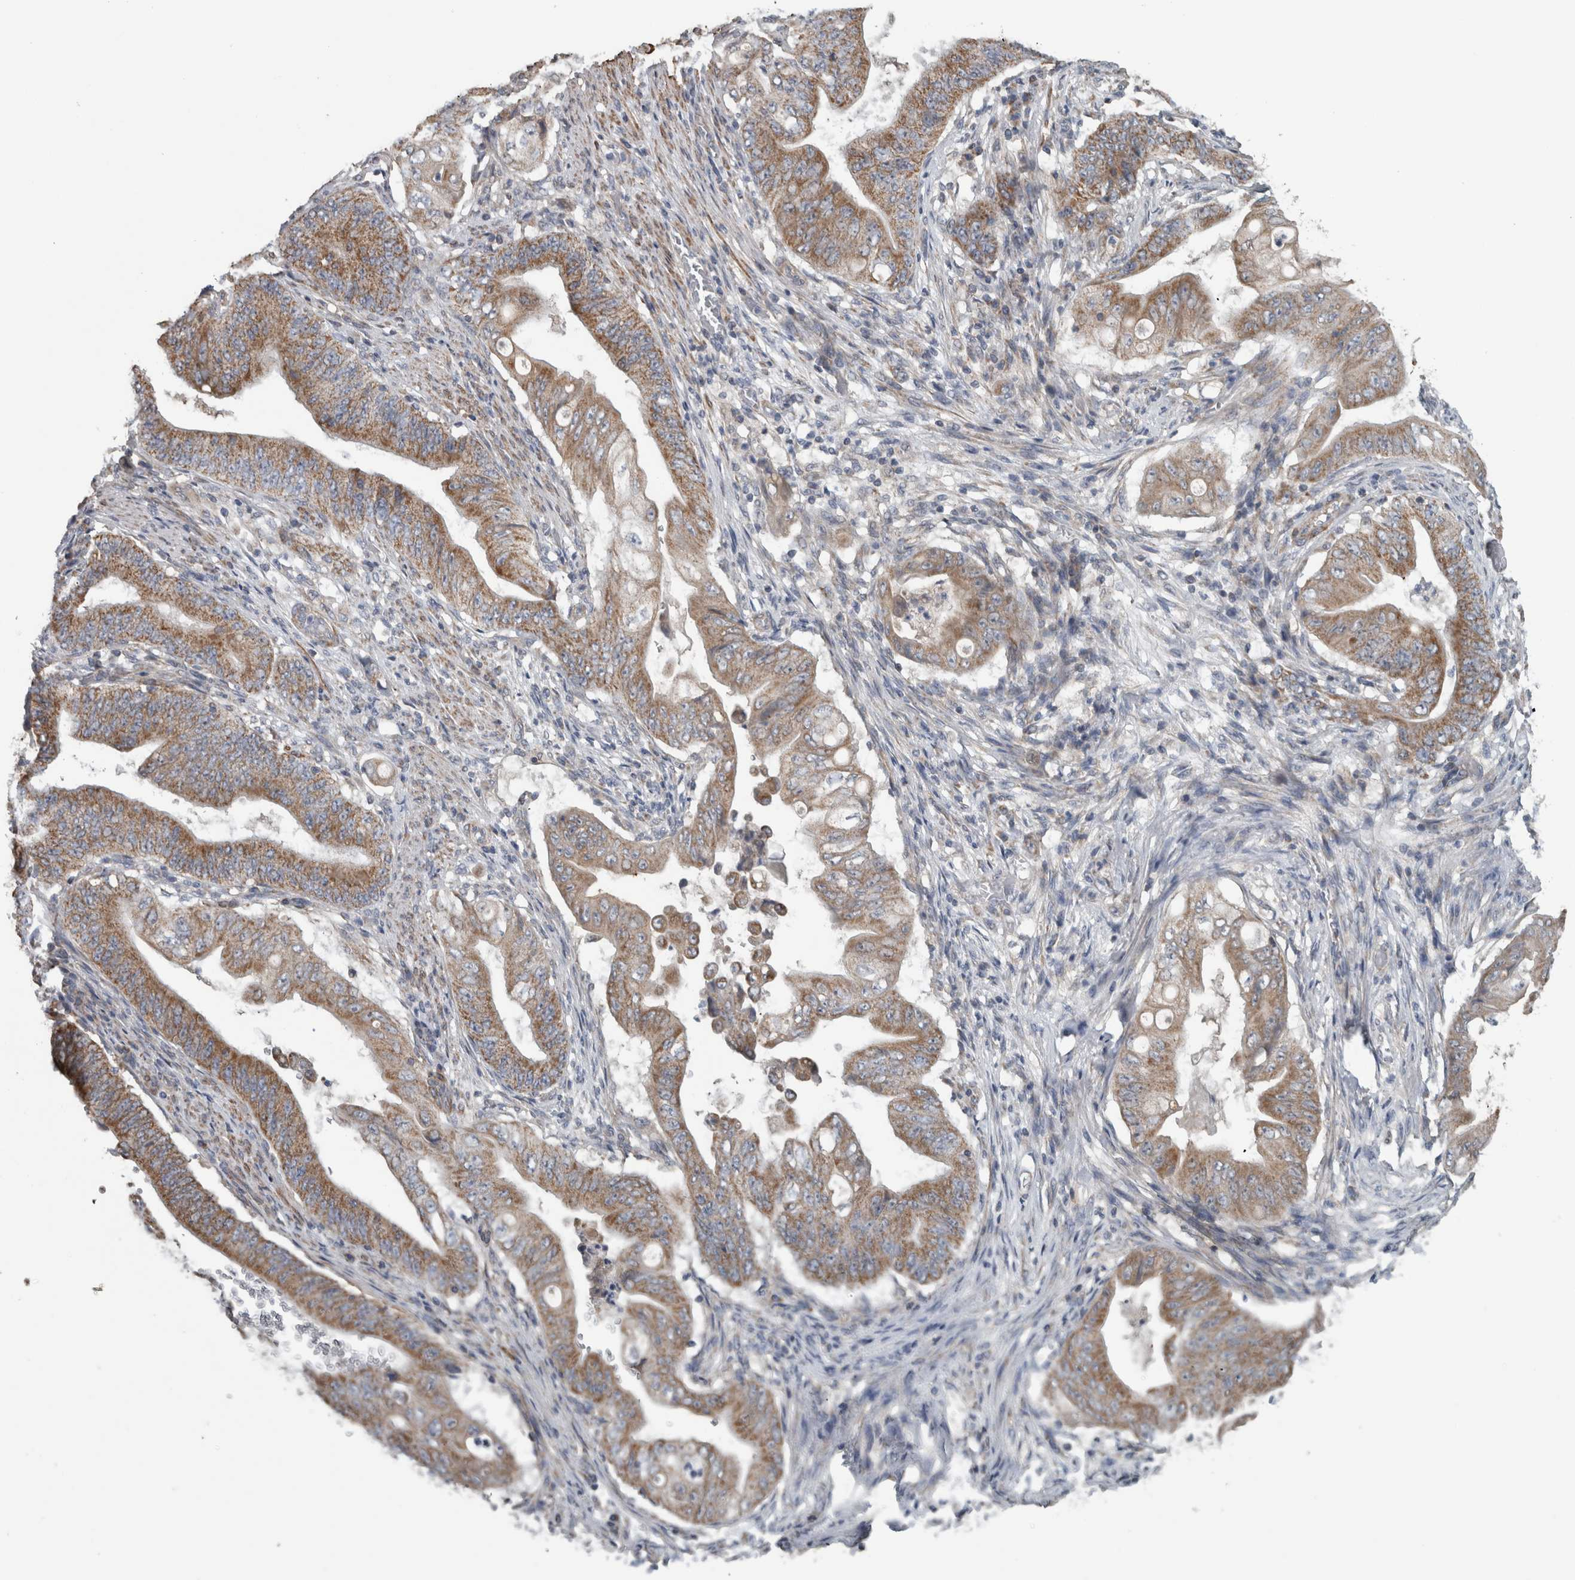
{"staining": {"intensity": "moderate", "quantity": ">75%", "location": "cytoplasmic/membranous"}, "tissue": "stomach cancer", "cell_type": "Tumor cells", "image_type": "cancer", "snomed": [{"axis": "morphology", "description": "Adenocarcinoma, NOS"}, {"axis": "topography", "description": "Stomach"}], "caption": "Stomach cancer was stained to show a protein in brown. There is medium levels of moderate cytoplasmic/membranous positivity in approximately >75% of tumor cells.", "gene": "ARMC1", "patient": {"sex": "female", "age": 73}}